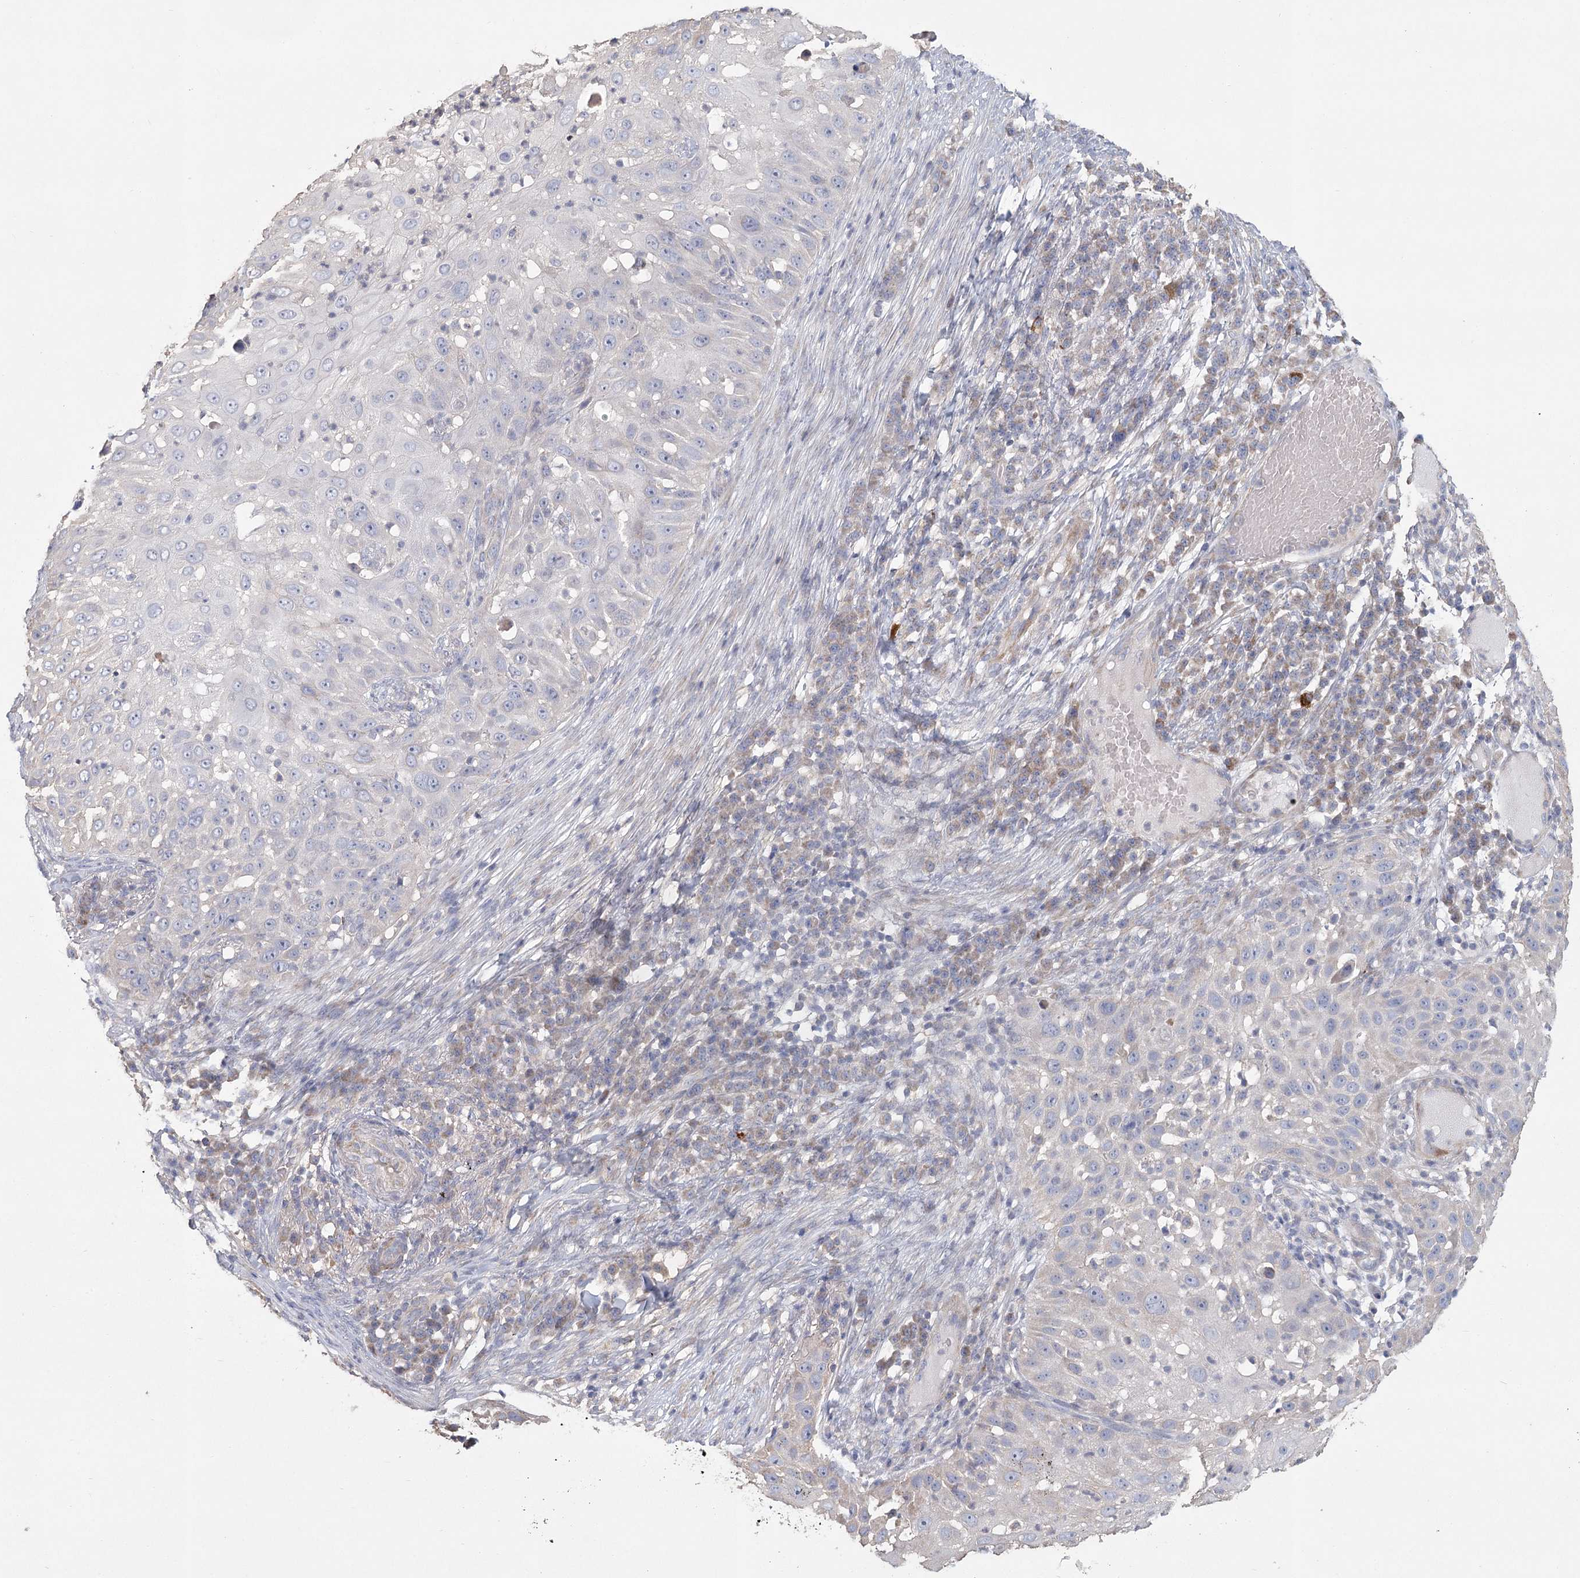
{"staining": {"intensity": "negative", "quantity": "none", "location": "none"}, "tissue": "skin cancer", "cell_type": "Tumor cells", "image_type": "cancer", "snomed": [{"axis": "morphology", "description": "Squamous cell carcinoma, NOS"}, {"axis": "topography", "description": "Skin"}], "caption": "Protein analysis of skin cancer (squamous cell carcinoma) demonstrates no significant staining in tumor cells.", "gene": "CNTLN", "patient": {"sex": "female", "age": 44}}